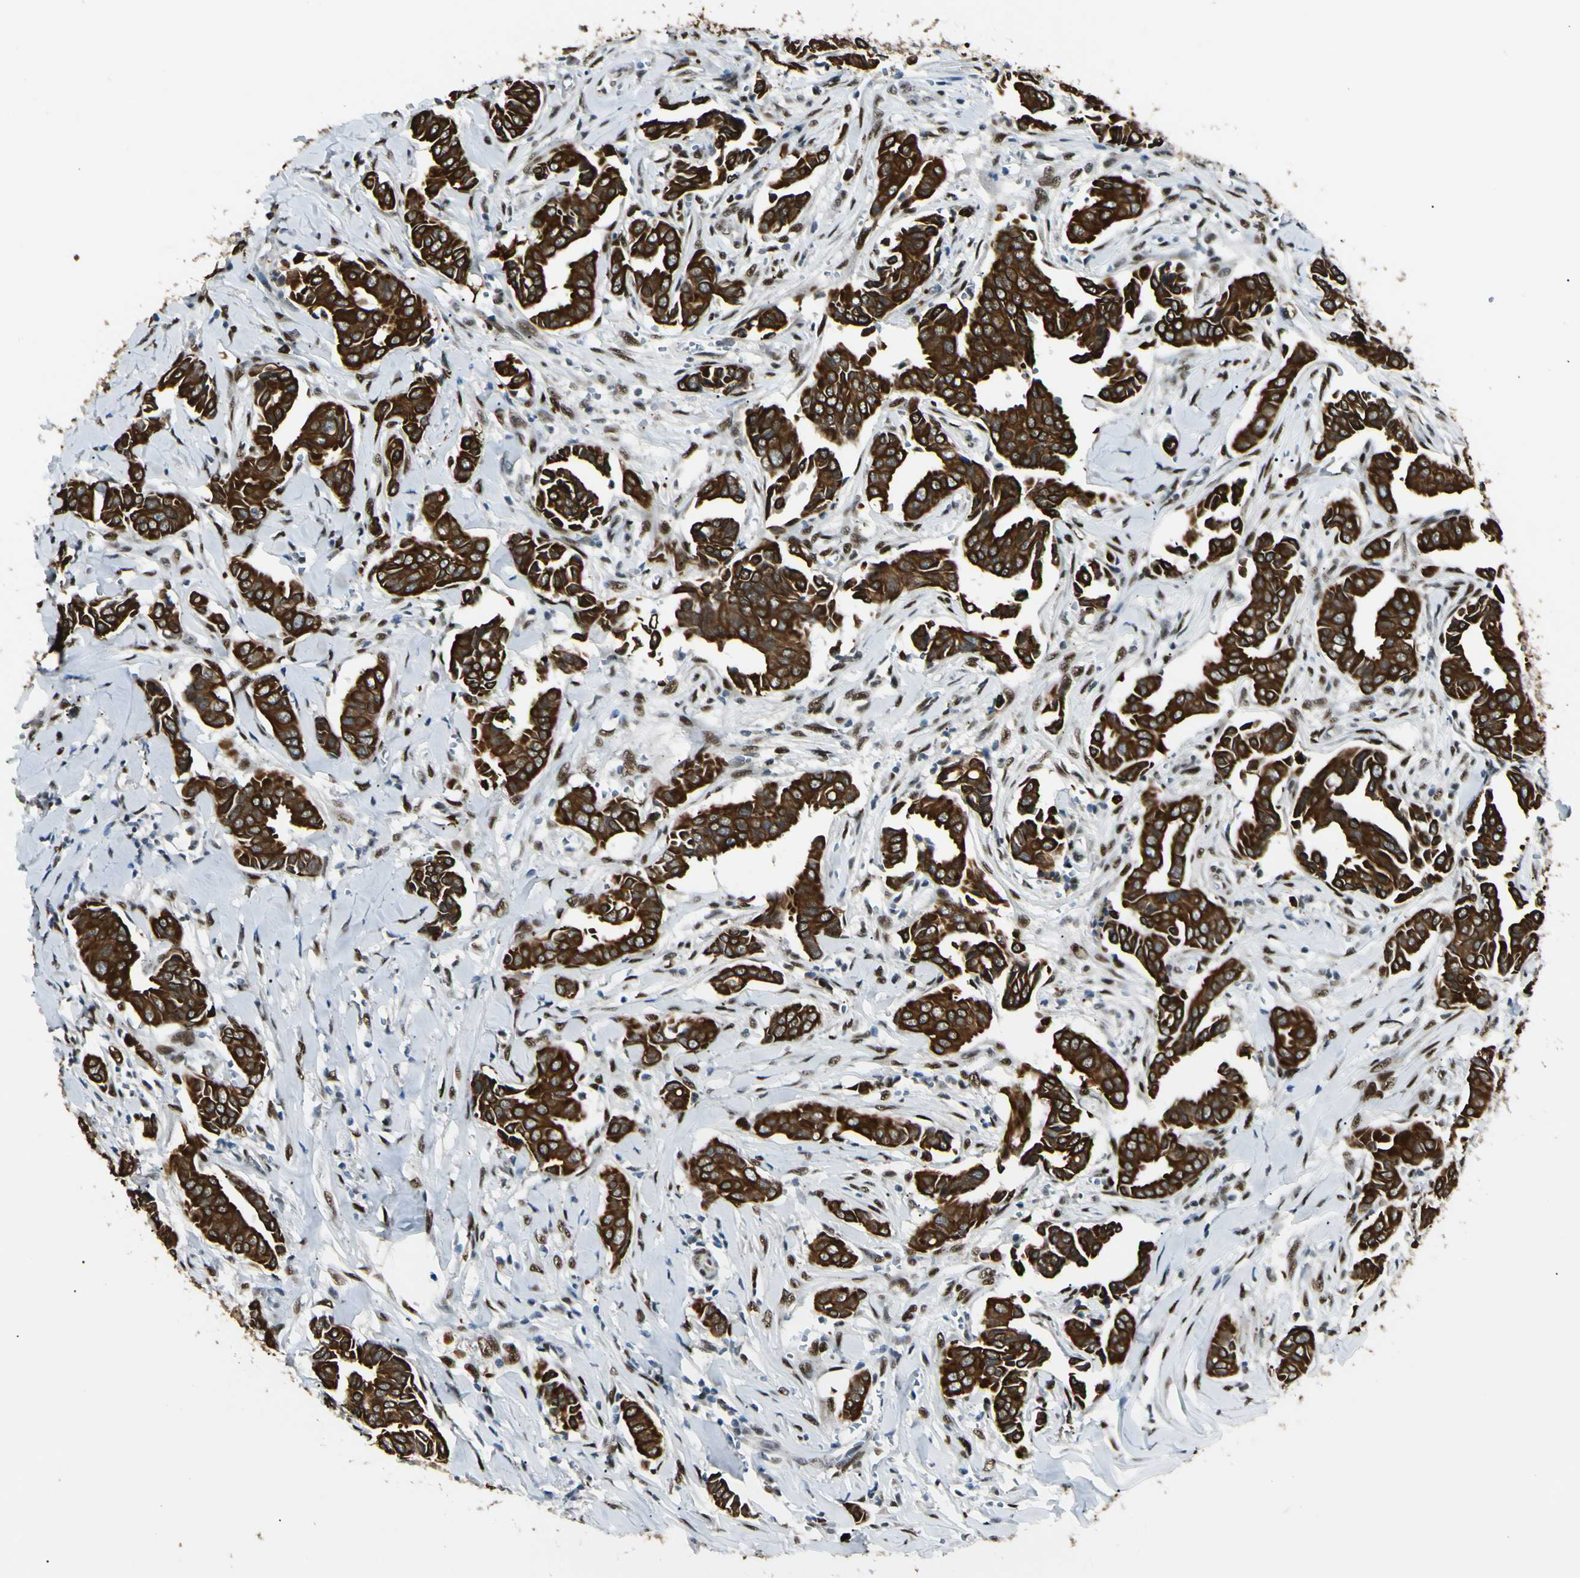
{"staining": {"intensity": "strong", "quantity": ">75%", "location": "nuclear"}, "tissue": "head and neck cancer", "cell_type": "Tumor cells", "image_type": "cancer", "snomed": [{"axis": "morphology", "description": "Adenocarcinoma, NOS"}, {"axis": "topography", "description": "Salivary gland"}, {"axis": "topography", "description": "Head-Neck"}], "caption": "Head and neck cancer was stained to show a protein in brown. There is high levels of strong nuclear expression in about >75% of tumor cells.", "gene": "ATXN1", "patient": {"sex": "female", "age": 59}}